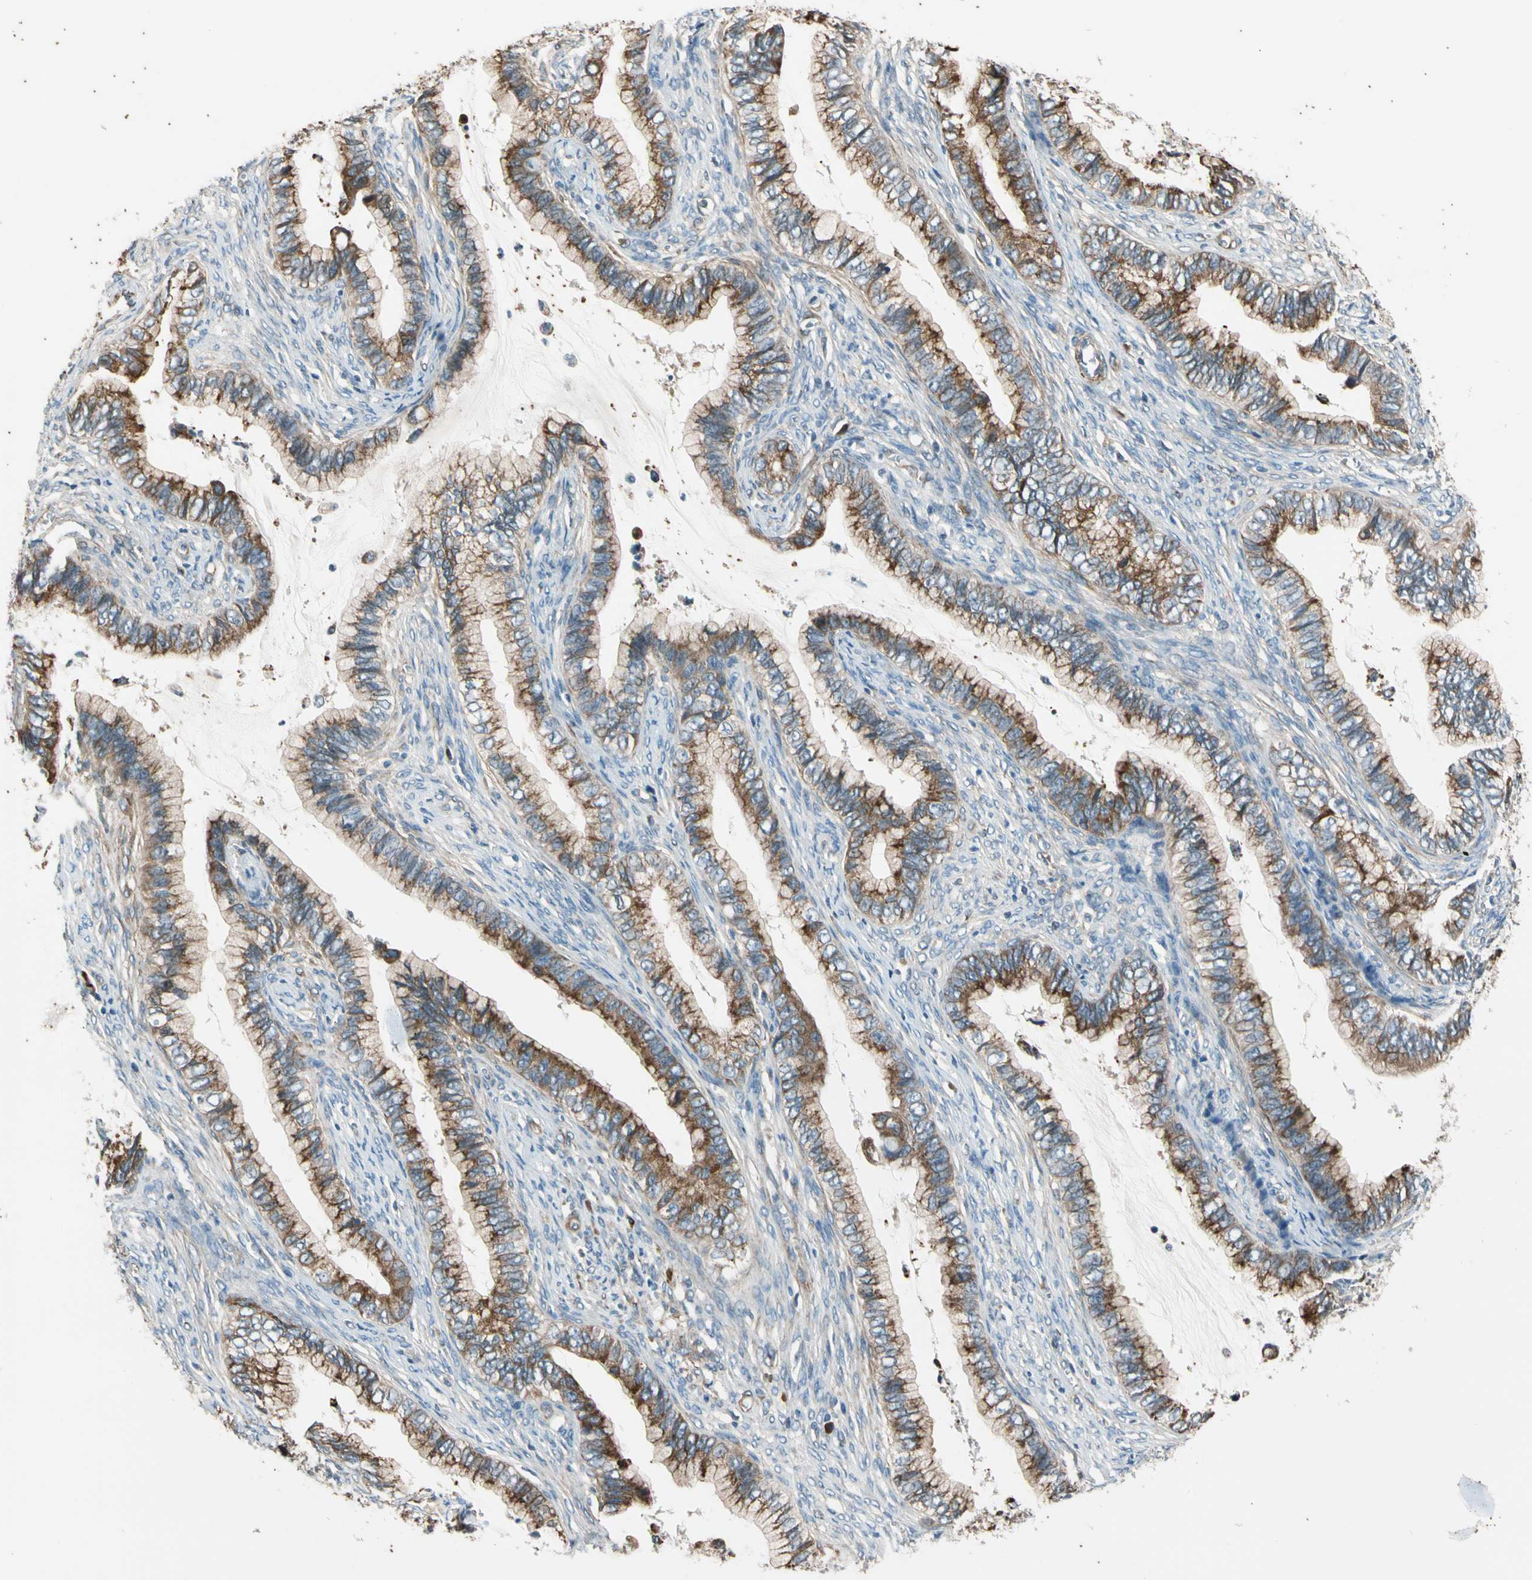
{"staining": {"intensity": "strong", "quantity": ">75%", "location": "cytoplasmic/membranous"}, "tissue": "cervical cancer", "cell_type": "Tumor cells", "image_type": "cancer", "snomed": [{"axis": "morphology", "description": "Adenocarcinoma, NOS"}, {"axis": "topography", "description": "Cervix"}], "caption": "Strong cytoplasmic/membranous expression is present in approximately >75% of tumor cells in cervical cancer. The staining was performed using DAB, with brown indicating positive protein expression. Nuclei are stained blue with hematoxylin.", "gene": "LIMK2", "patient": {"sex": "female", "age": 44}}